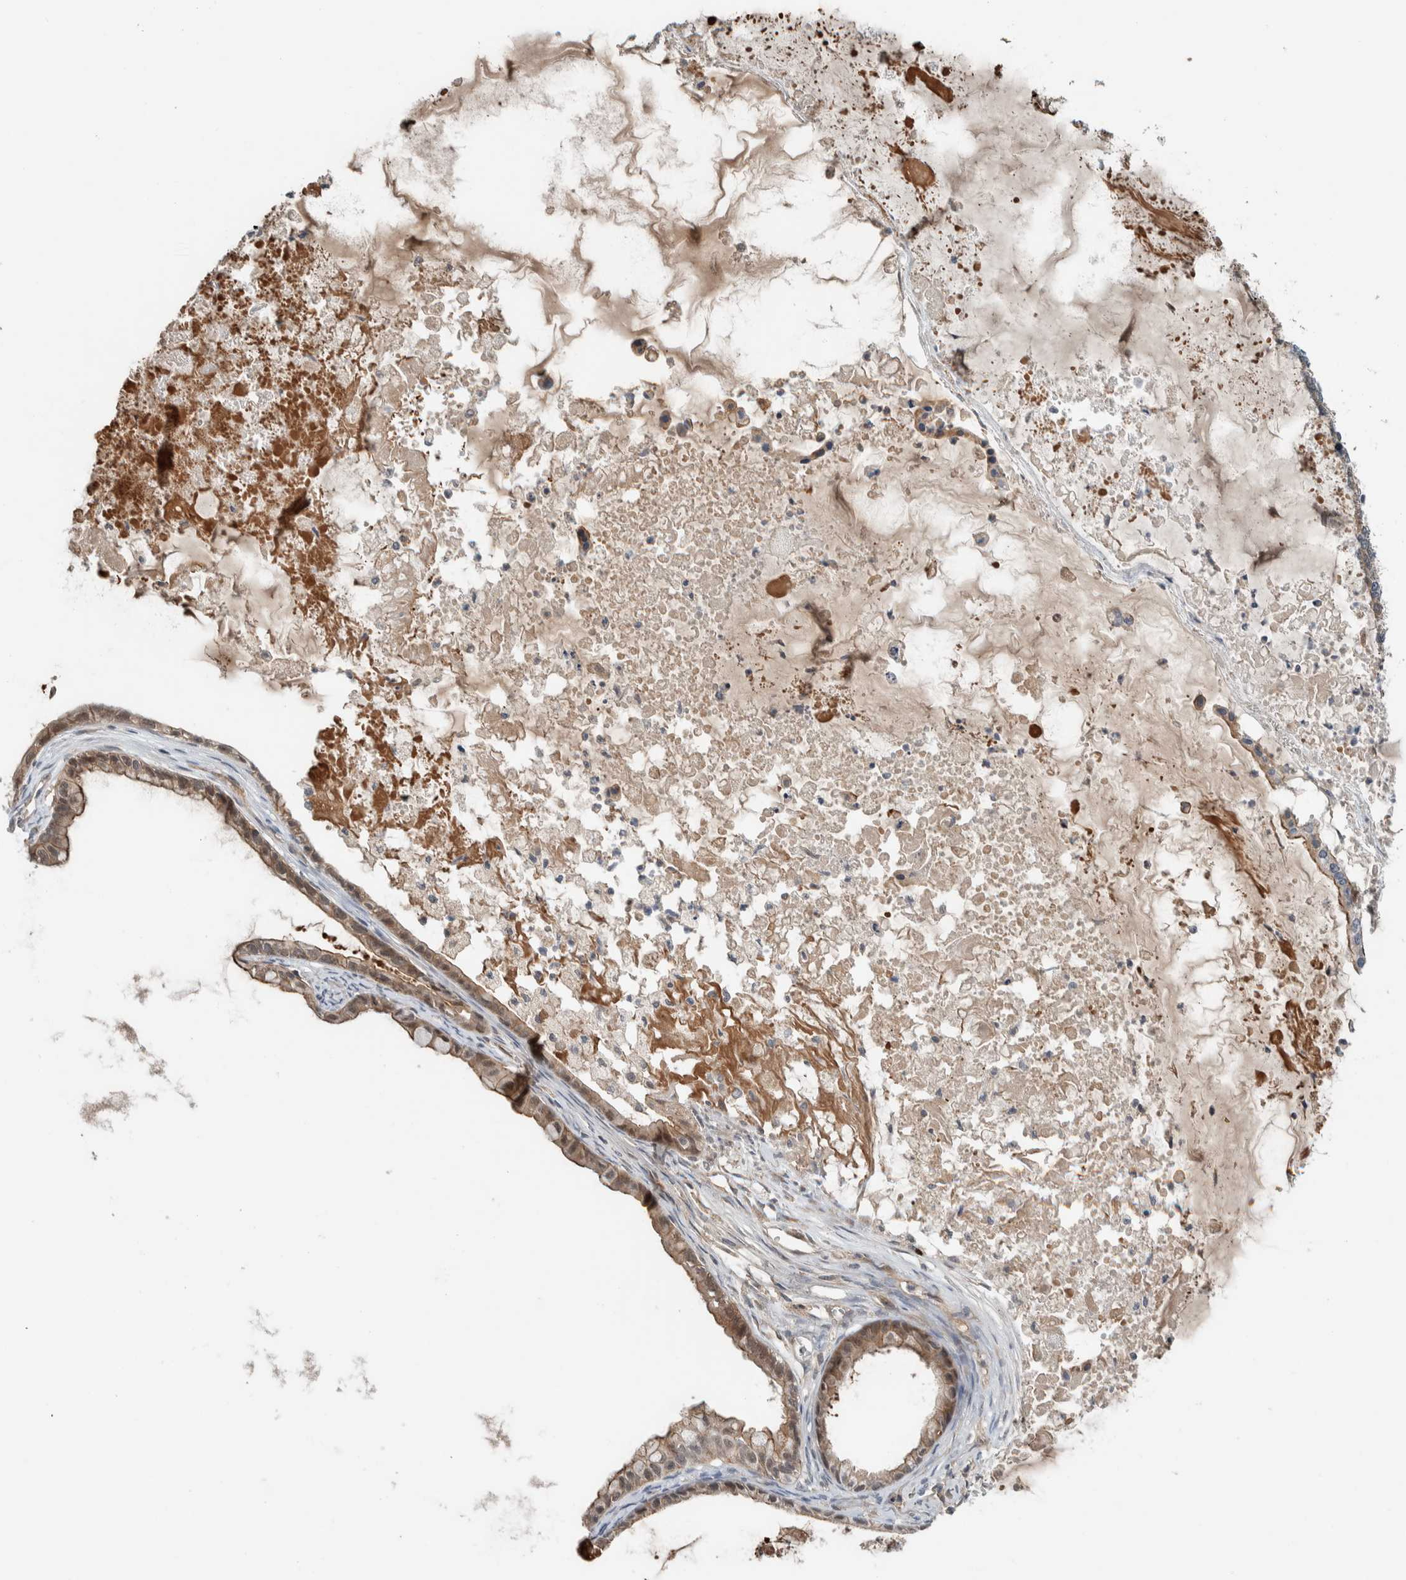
{"staining": {"intensity": "weak", "quantity": ">75%", "location": "cytoplasmic/membranous"}, "tissue": "ovarian cancer", "cell_type": "Tumor cells", "image_type": "cancer", "snomed": [{"axis": "morphology", "description": "Cystadenocarcinoma, mucinous, NOS"}, {"axis": "topography", "description": "Ovary"}], "caption": "Weak cytoplasmic/membranous protein positivity is seen in approximately >75% of tumor cells in ovarian mucinous cystadenocarcinoma.", "gene": "ARMC7", "patient": {"sex": "female", "age": 80}}